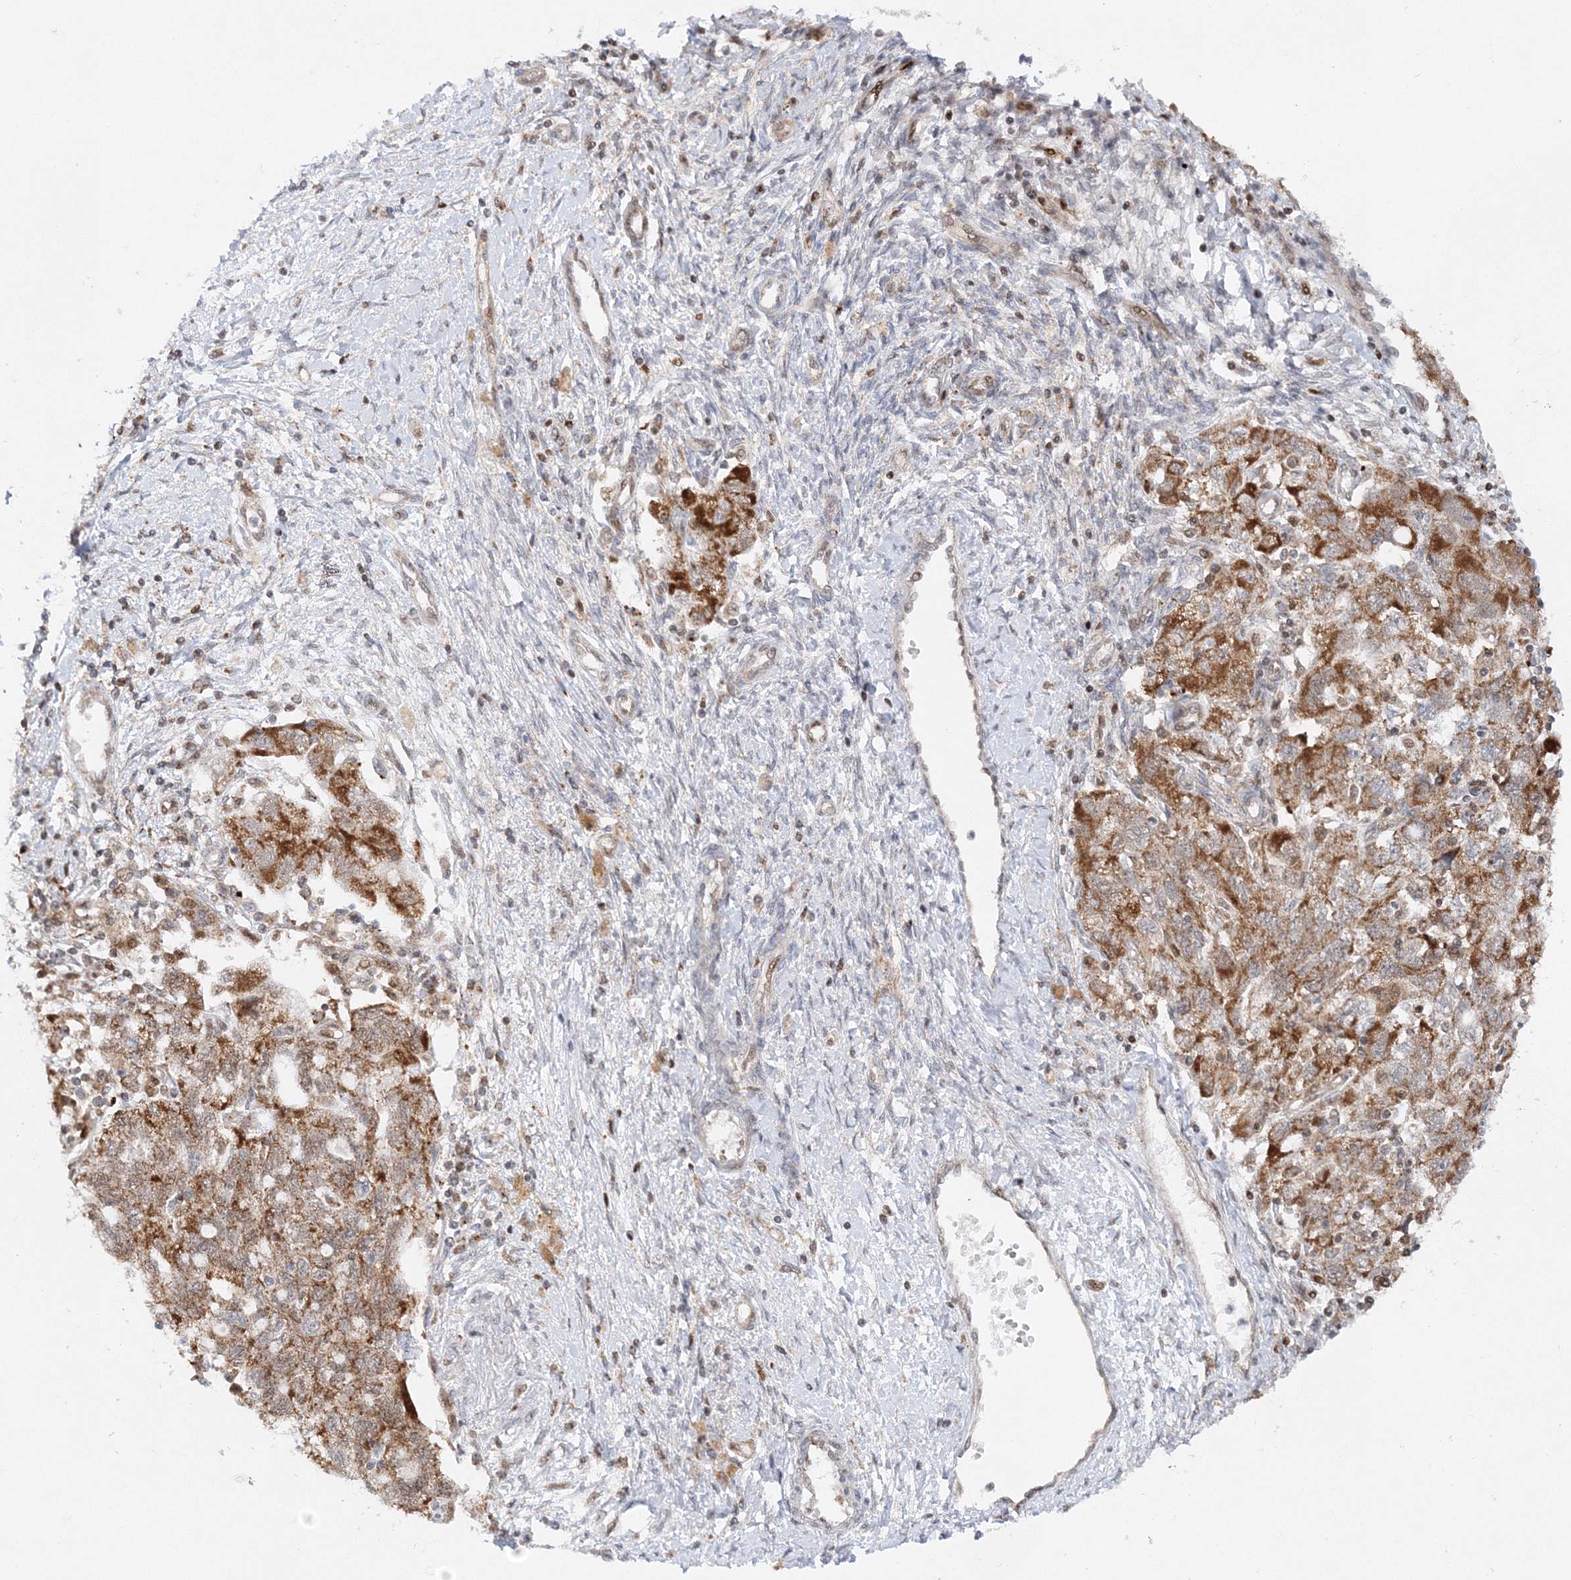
{"staining": {"intensity": "strong", "quantity": "25%-75%", "location": "cytoplasmic/membranous"}, "tissue": "ovarian cancer", "cell_type": "Tumor cells", "image_type": "cancer", "snomed": [{"axis": "morphology", "description": "Carcinoma, NOS"}, {"axis": "morphology", "description": "Cystadenocarcinoma, serous, NOS"}, {"axis": "topography", "description": "Ovary"}], "caption": "A brown stain highlights strong cytoplasmic/membranous staining of a protein in human carcinoma (ovarian) tumor cells.", "gene": "RAB11FIP2", "patient": {"sex": "female", "age": 69}}